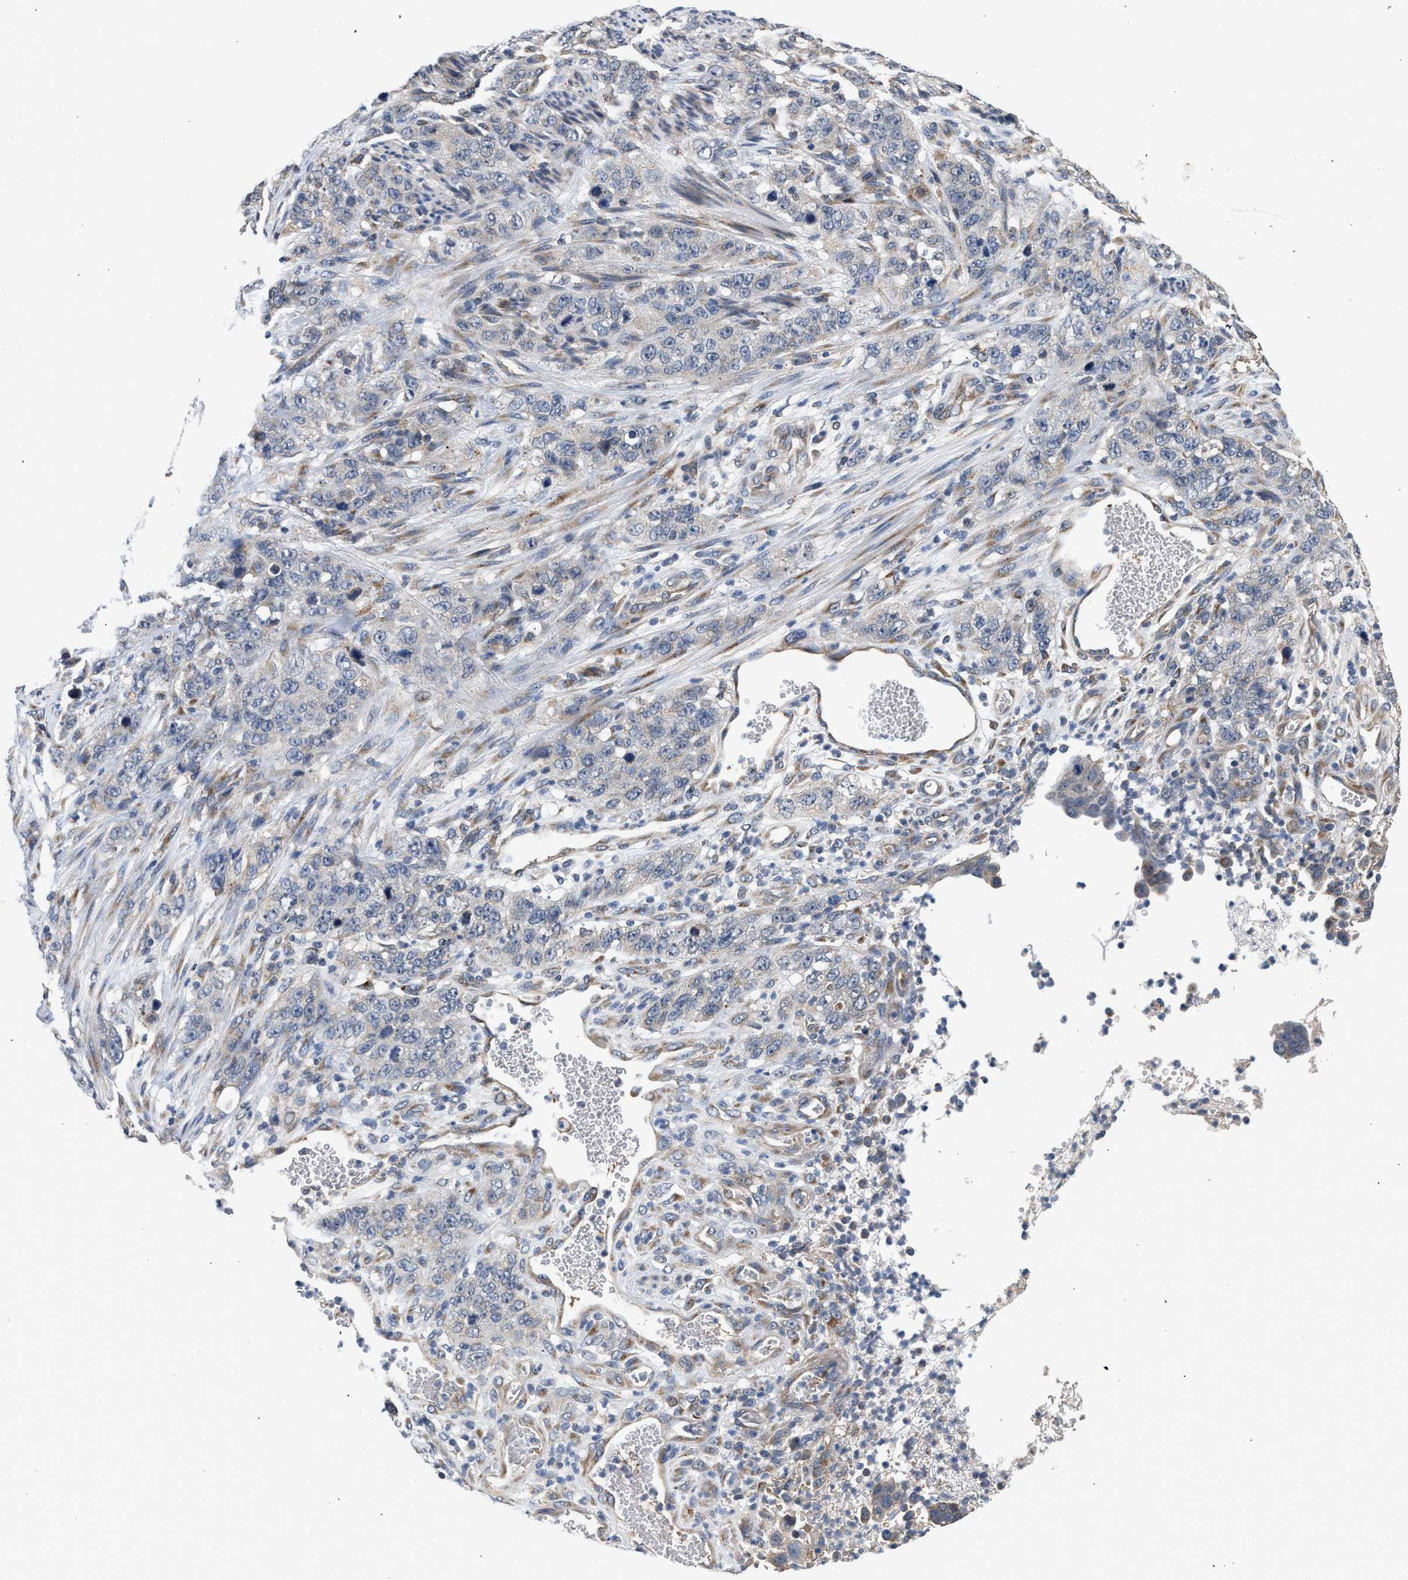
{"staining": {"intensity": "negative", "quantity": "none", "location": "none"}, "tissue": "stomach cancer", "cell_type": "Tumor cells", "image_type": "cancer", "snomed": [{"axis": "morphology", "description": "Adenocarcinoma, NOS"}, {"axis": "topography", "description": "Stomach"}], "caption": "Micrograph shows no protein expression in tumor cells of stomach cancer tissue.", "gene": "PIM1", "patient": {"sex": "male", "age": 48}}